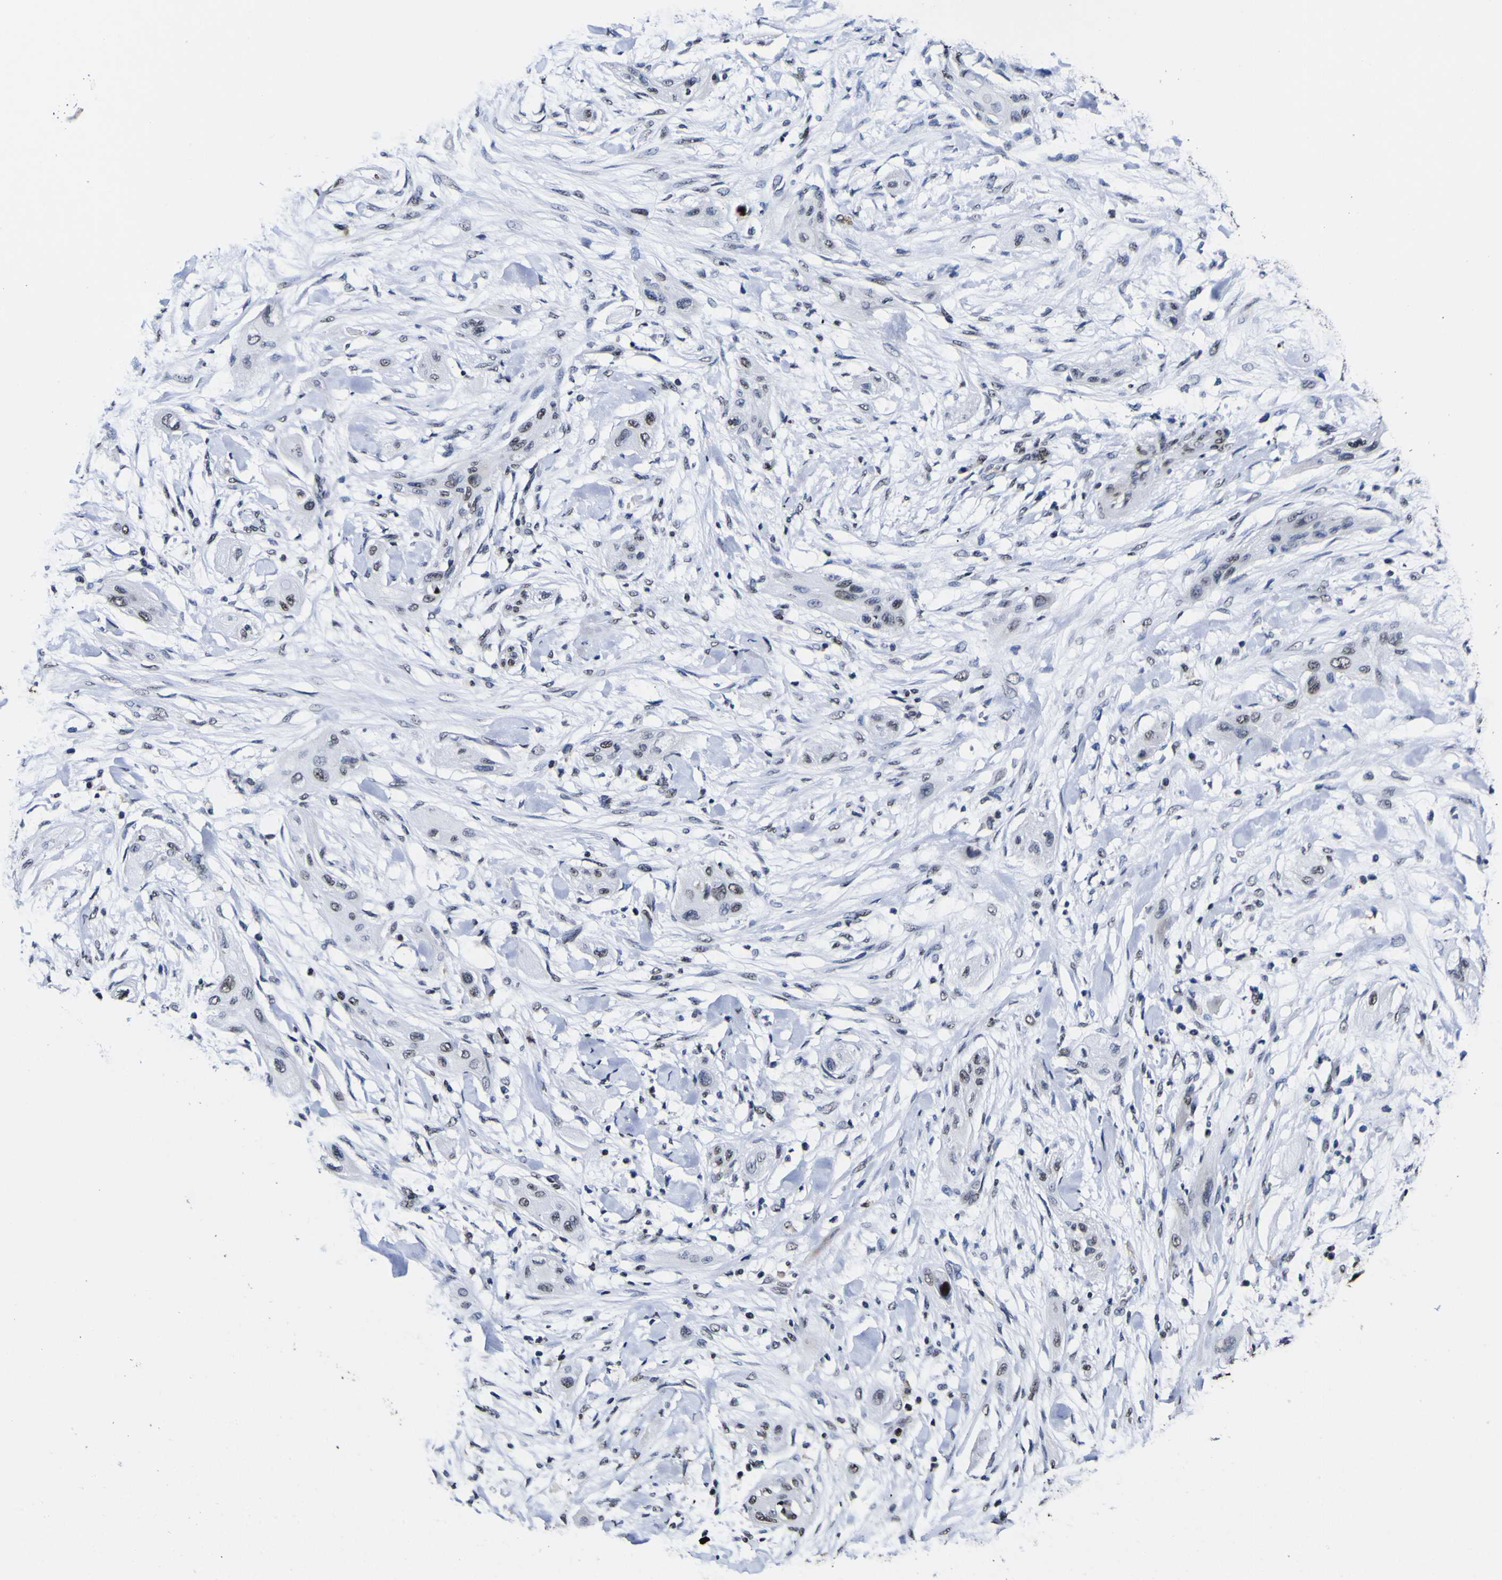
{"staining": {"intensity": "moderate", "quantity": "25%-75%", "location": "nuclear"}, "tissue": "lung cancer", "cell_type": "Tumor cells", "image_type": "cancer", "snomed": [{"axis": "morphology", "description": "Squamous cell carcinoma, NOS"}, {"axis": "topography", "description": "Lung"}], "caption": "Lung cancer (squamous cell carcinoma) stained for a protein shows moderate nuclear positivity in tumor cells.", "gene": "PIAS1", "patient": {"sex": "female", "age": 47}}